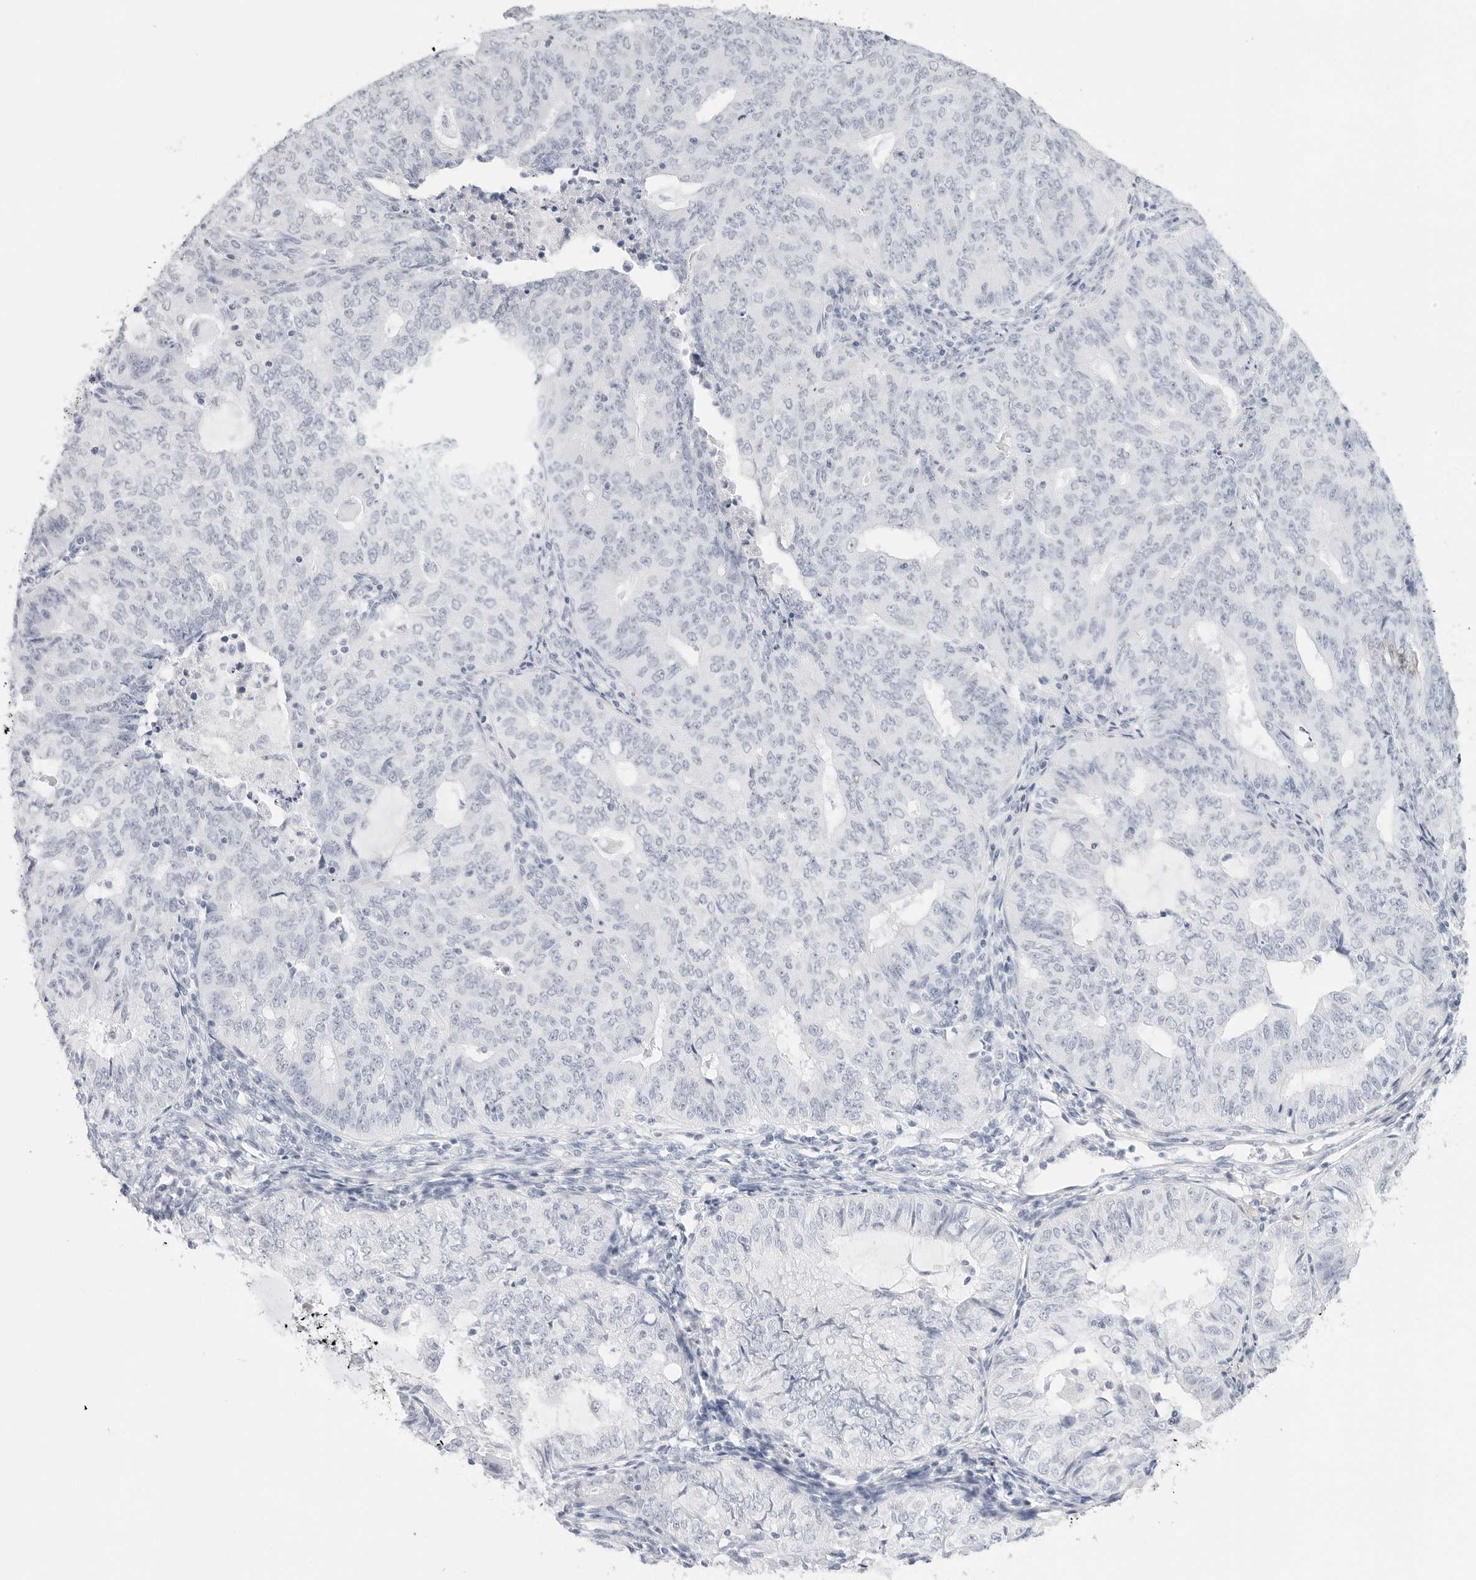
{"staining": {"intensity": "negative", "quantity": "none", "location": "none"}, "tissue": "endometrial cancer", "cell_type": "Tumor cells", "image_type": "cancer", "snomed": [{"axis": "morphology", "description": "Adenocarcinoma, NOS"}, {"axis": "topography", "description": "Endometrium"}], "caption": "Endometrial adenocarcinoma was stained to show a protein in brown. There is no significant expression in tumor cells.", "gene": "TFF2", "patient": {"sex": "female", "age": 32}}